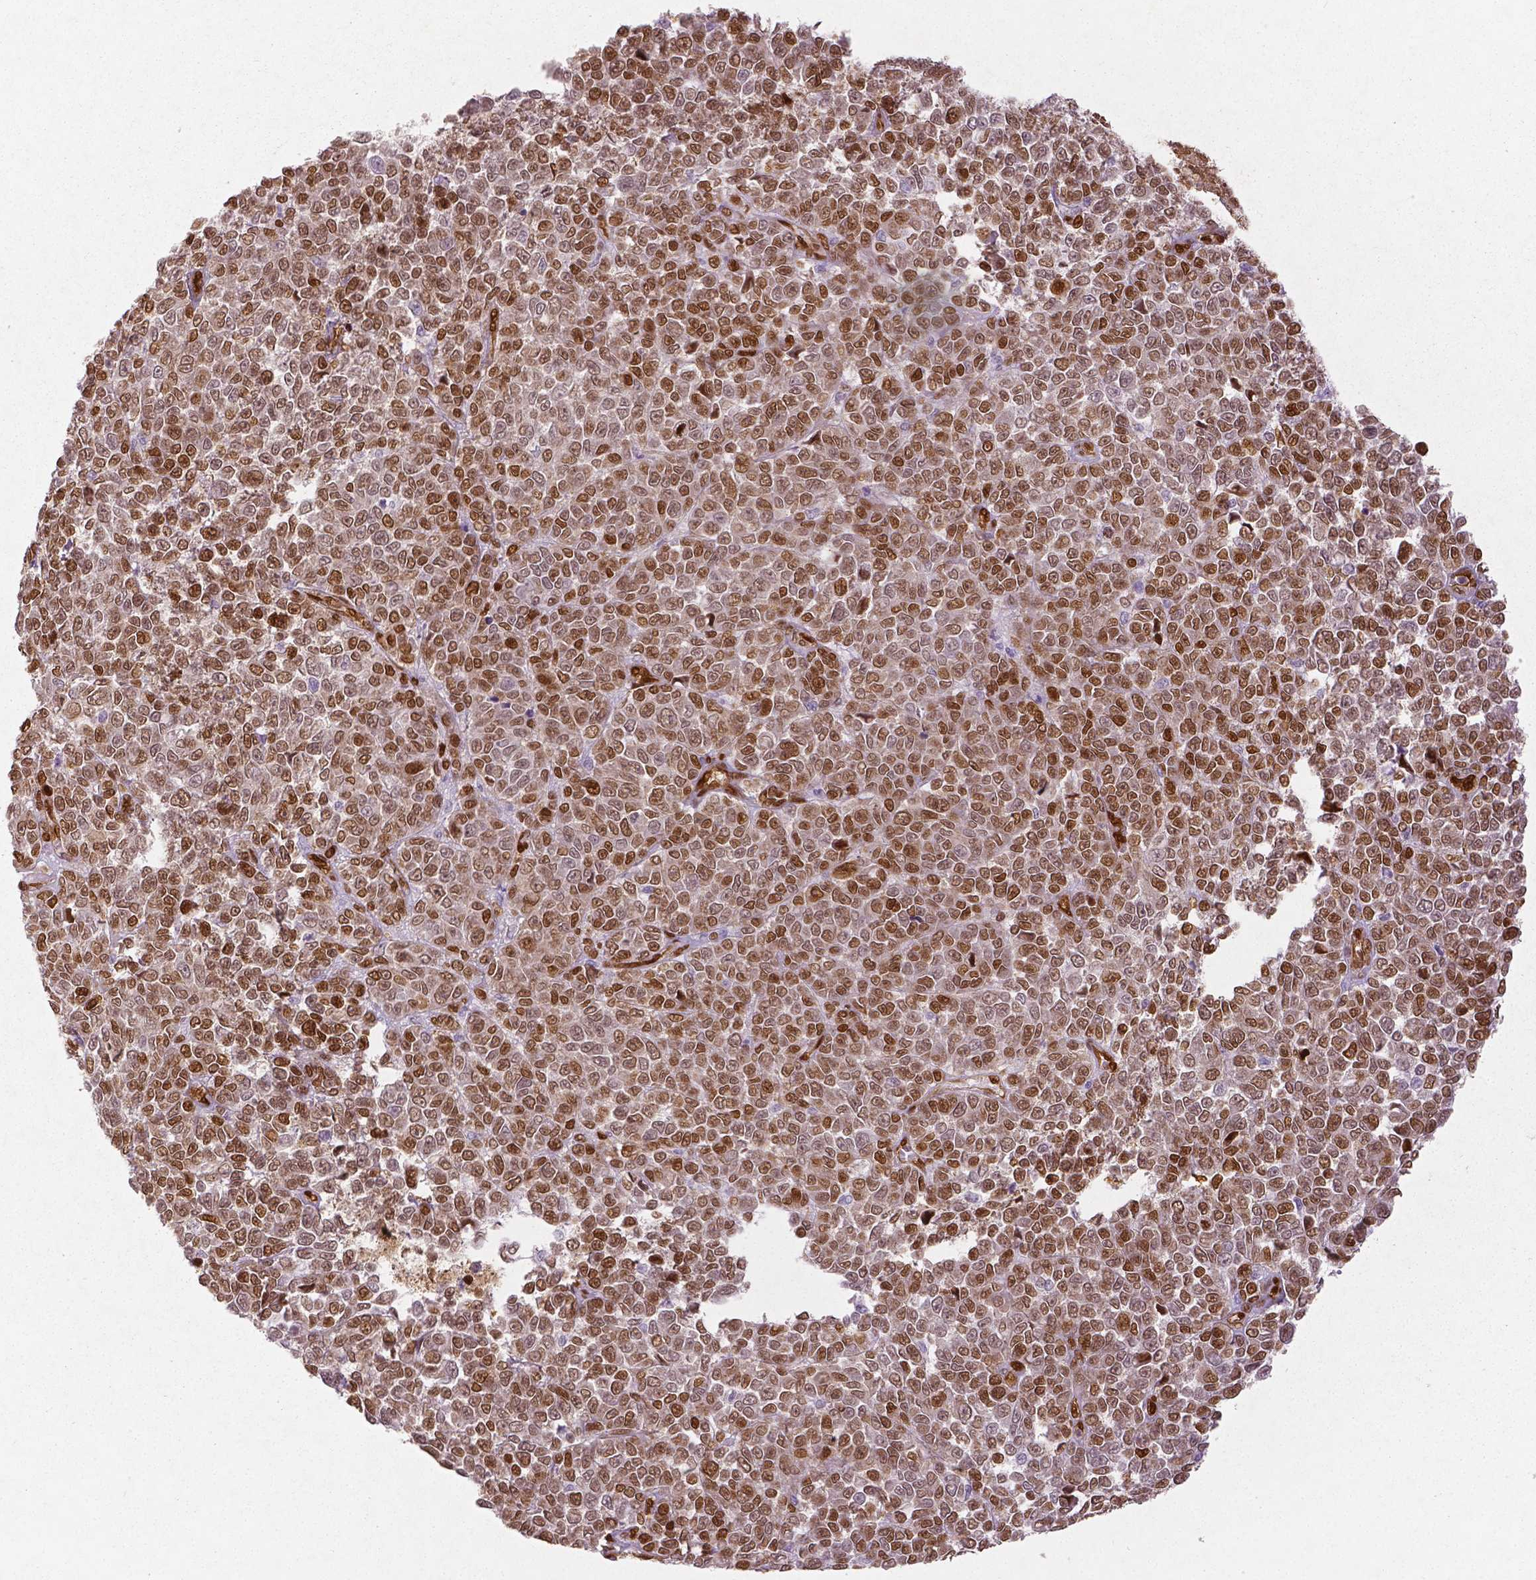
{"staining": {"intensity": "moderate", "quantity": ">75%", "location": "cytoplasmic/membranous,nuclear"}, "tissue": "melanoma", "cell_type": "Tumor cells", "image_type": "cancer", "snomed": [{"axis": "morphology", "description": "Malignant melanoma, NOS"}, {"axis": "topography", "description": "Skin"}], "caption": "An image of malignant melanoma stained for a protein displays moderate cytoplasmic/membranous and nuclear brown staining in tumor cells. (DAB = brown stain, brightfield microscopy at high magnification).", "gene": "WWTR1", "patient": {"sex": "female", "age": 95}}